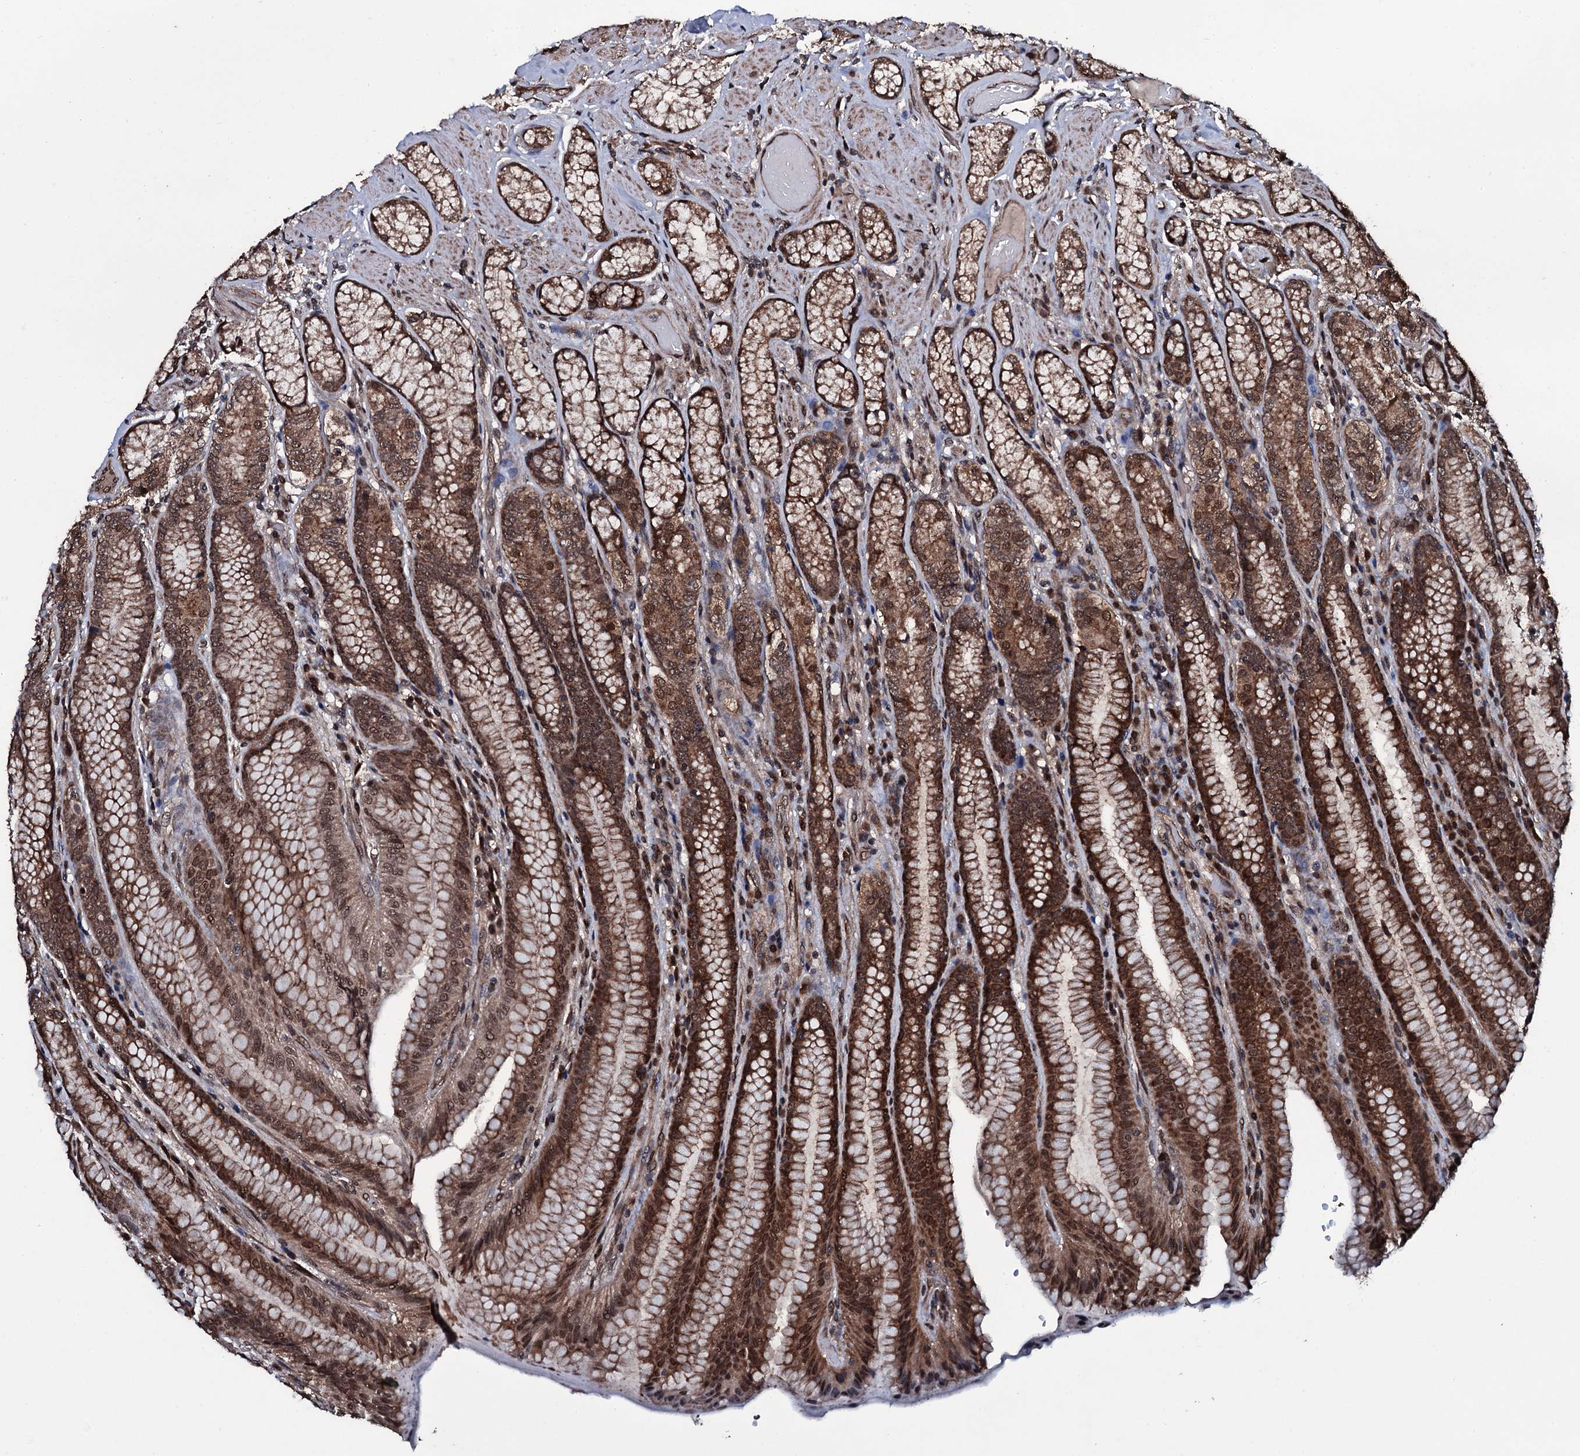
{"staining": {"intensity": "moderate", "quantity": ">75%", "location": "cytoplasmic/membranous,nuclear"}, "tissue": "stomach", "cell_type": "Glandular cells", "image_type": "normal", "snomed": [{"axis": "morphology", "description": "Normal tissue, NOS"}, {"axis": "topography", "description": "Stomach, upper"}, {"axis": "topography", "description": "Stomach, lower"}], "caption": "Moderate cytoplasmic/membranous,nuclear protein staining is appreciated in about >75% of glandular cells in stomach.", "gene": "MRPS31", "patient": {"sex": "female", "age": 76}}